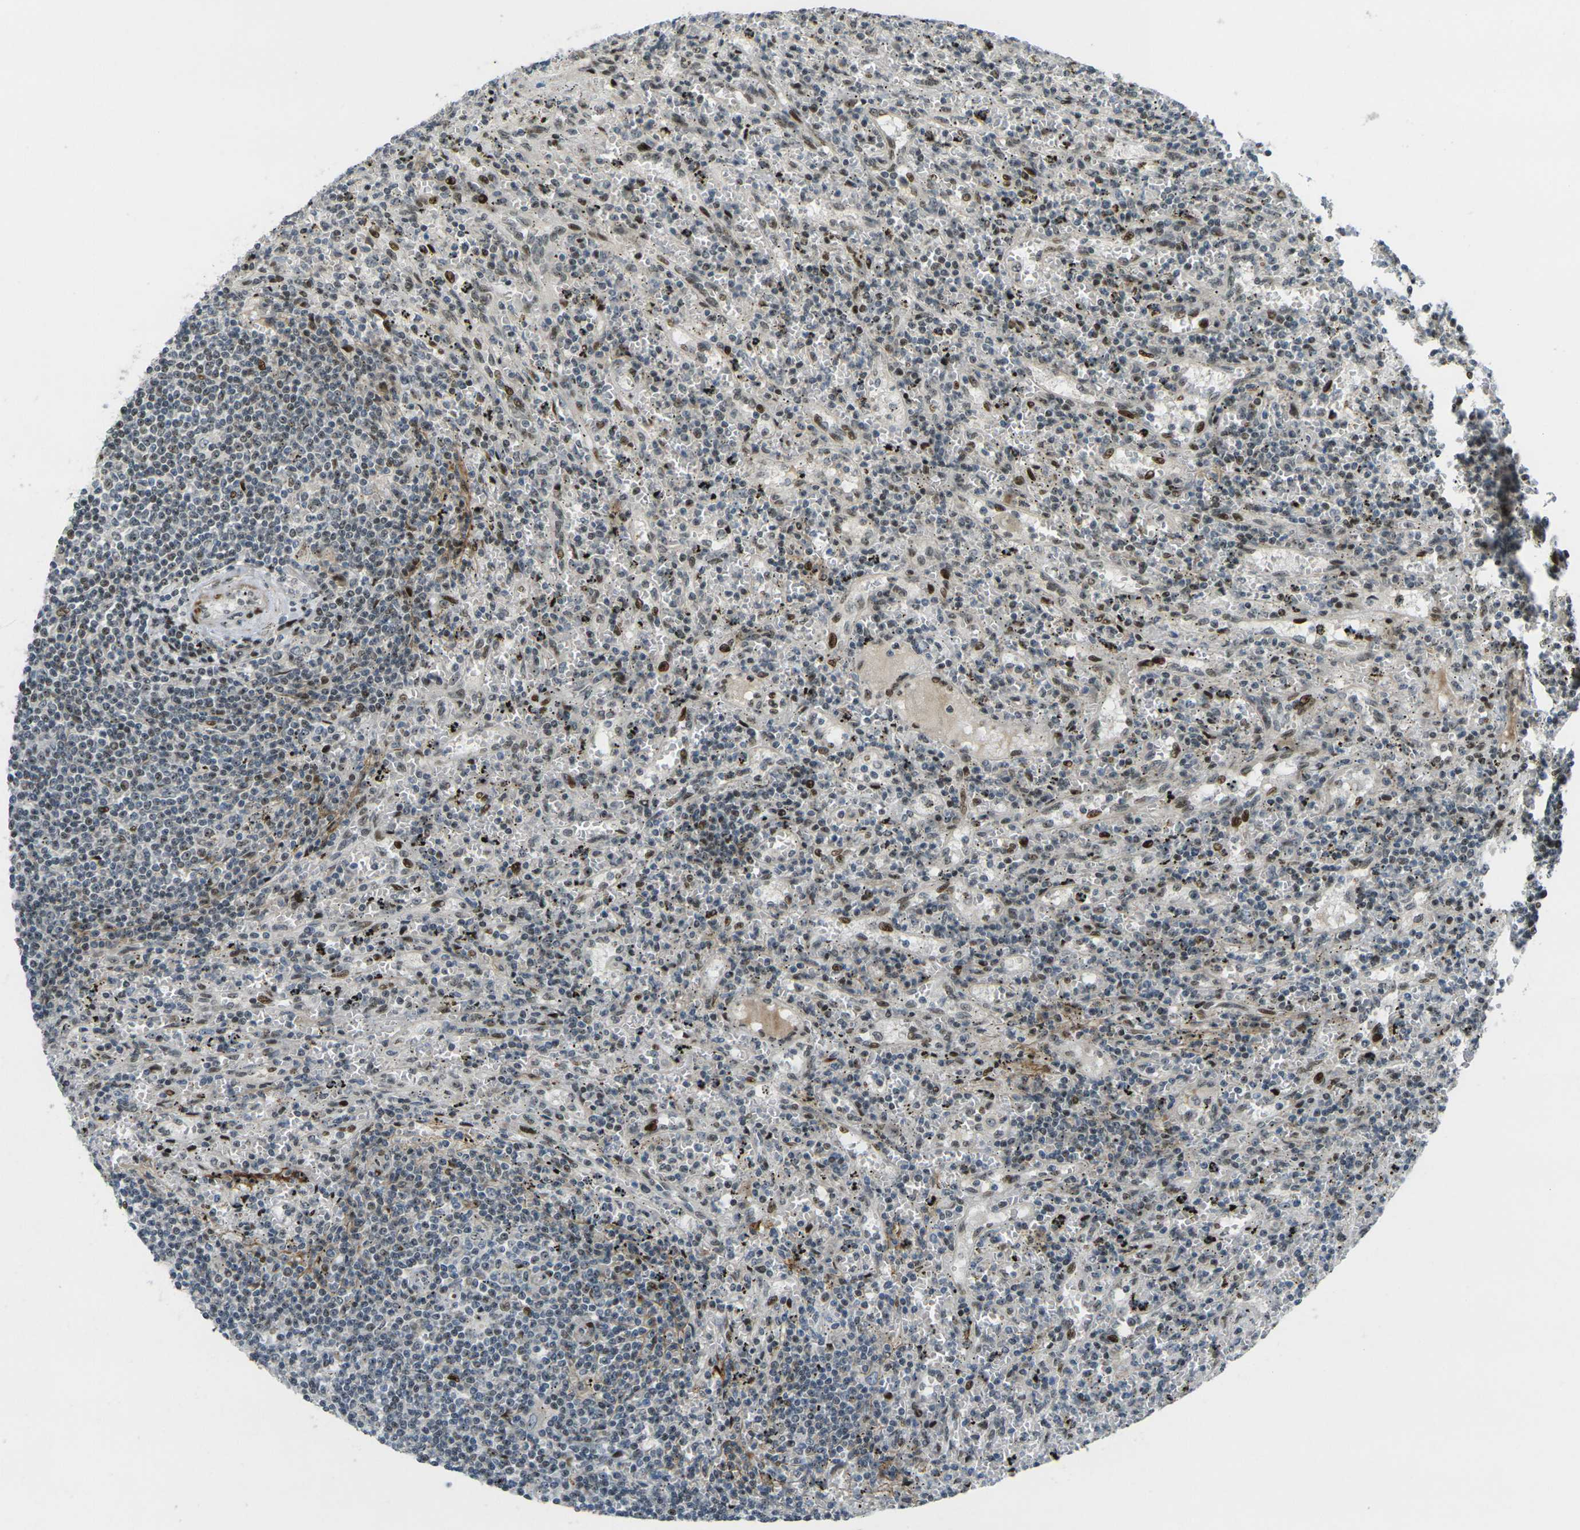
{"staining": {"intensity": "moderate", "quantity": "<25%", "location": "nuclear"}, "tissue": "lymphoma", "cell_type": "Tumor cells", "image_type": "cancer", "snomed": [{"axis": "morphology", "description": "Malignant lymphoma, non-Hodgkin's type, Low grade"}, {"axis": "topography", "description": "Spleen"}], "caption": "Protein staining of low-grade malignant lymphoma, non-Hodgkin's type tissue reveals moderate nuclear positivity in approximately <25% of tumor cells.", "gene": "UBE2C", "patient": {"sex": "male", "age": 76}}